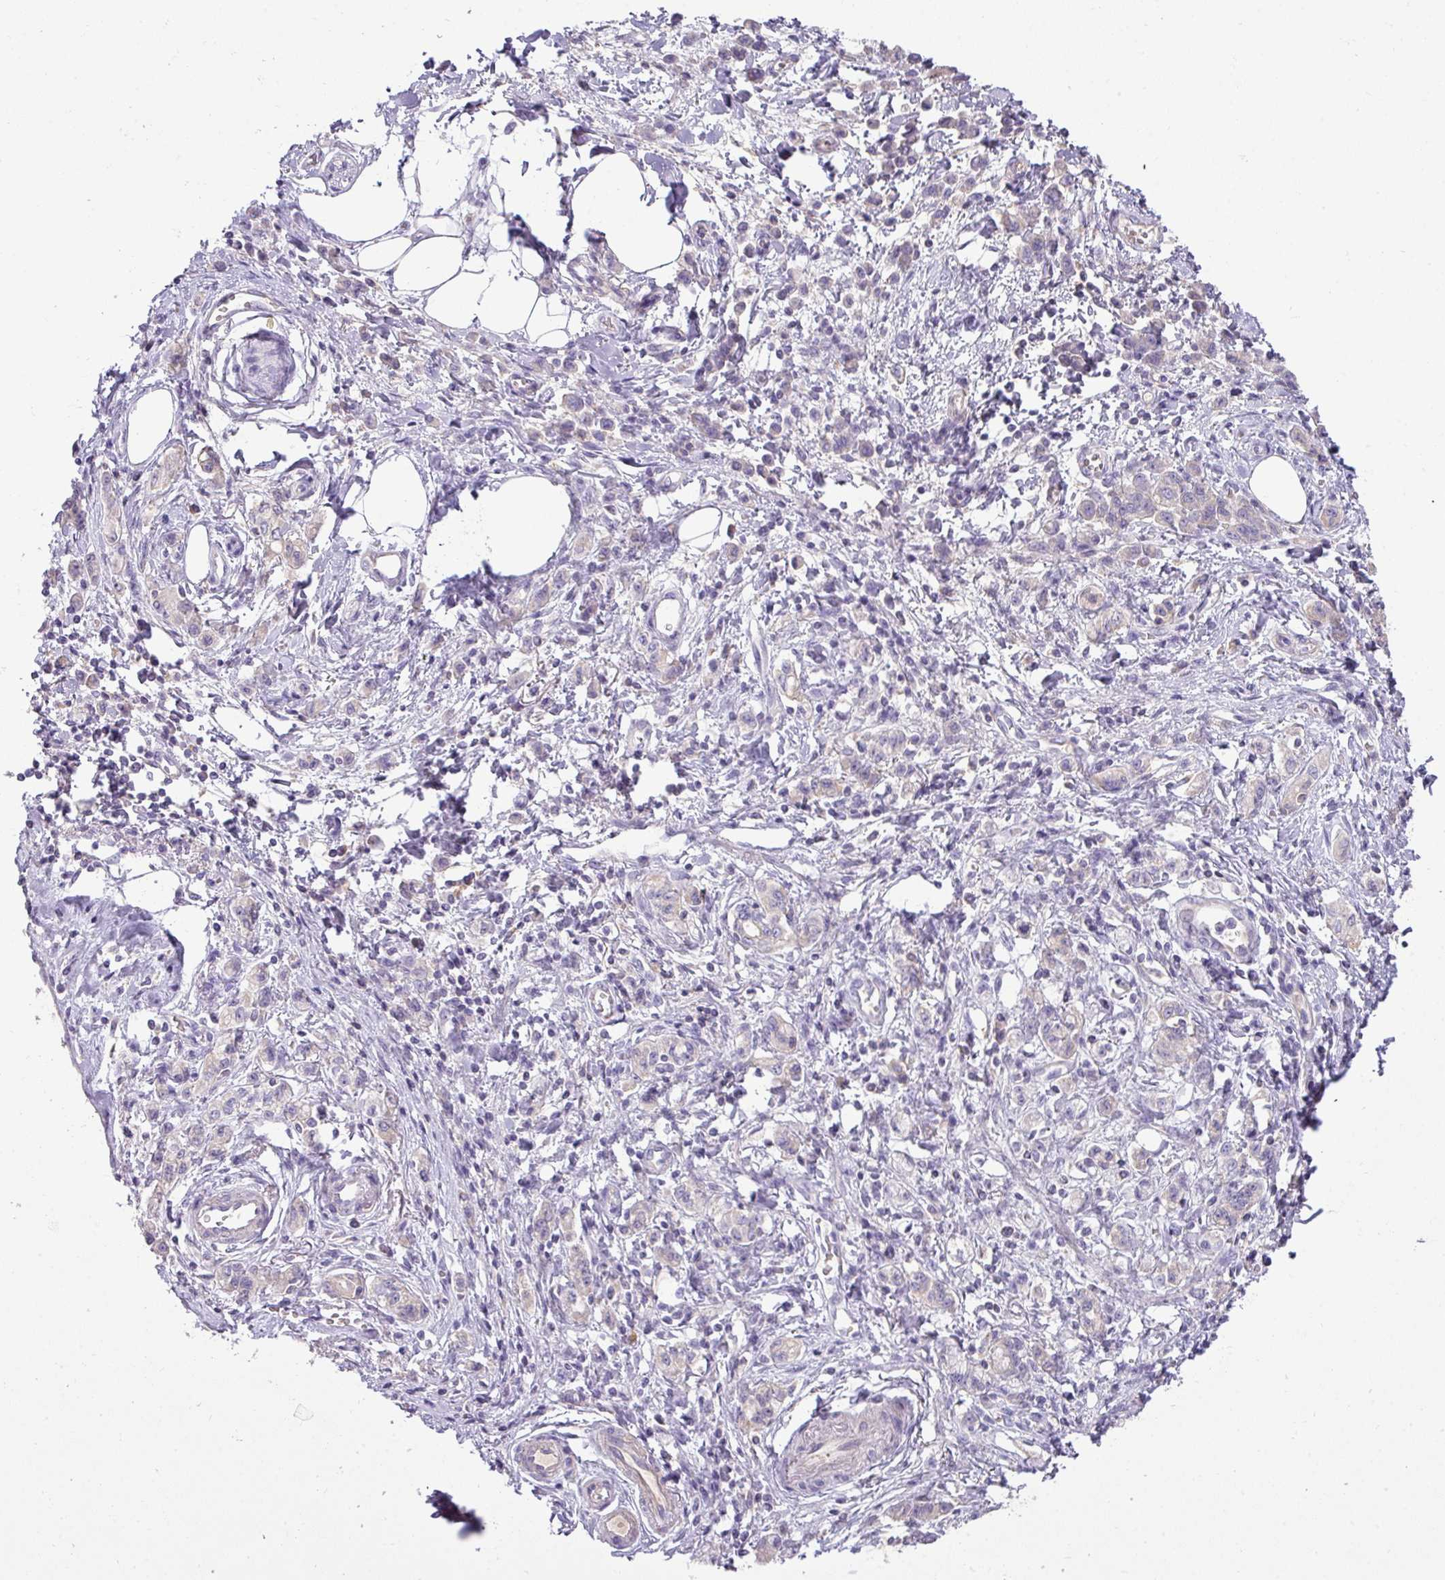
{"staining": {"intensity": "negative", "quantity": "none", "location": "none"}, "tissue": "stomach cancer", "cell_type": "Tumor cells", "image_type": "cancer", "snomed": [{"axis": "morphology", "description": "Adenocarcinoma, NOS"}, {"axis": "topography", "description": "Stomach"}], "caption": "Human stomach adenocarcinoma stained for a protein using IHC reveals no expression in tumor cells.", "gene": "OR6C6", "patient": {"sex": "male", "age": 77}}